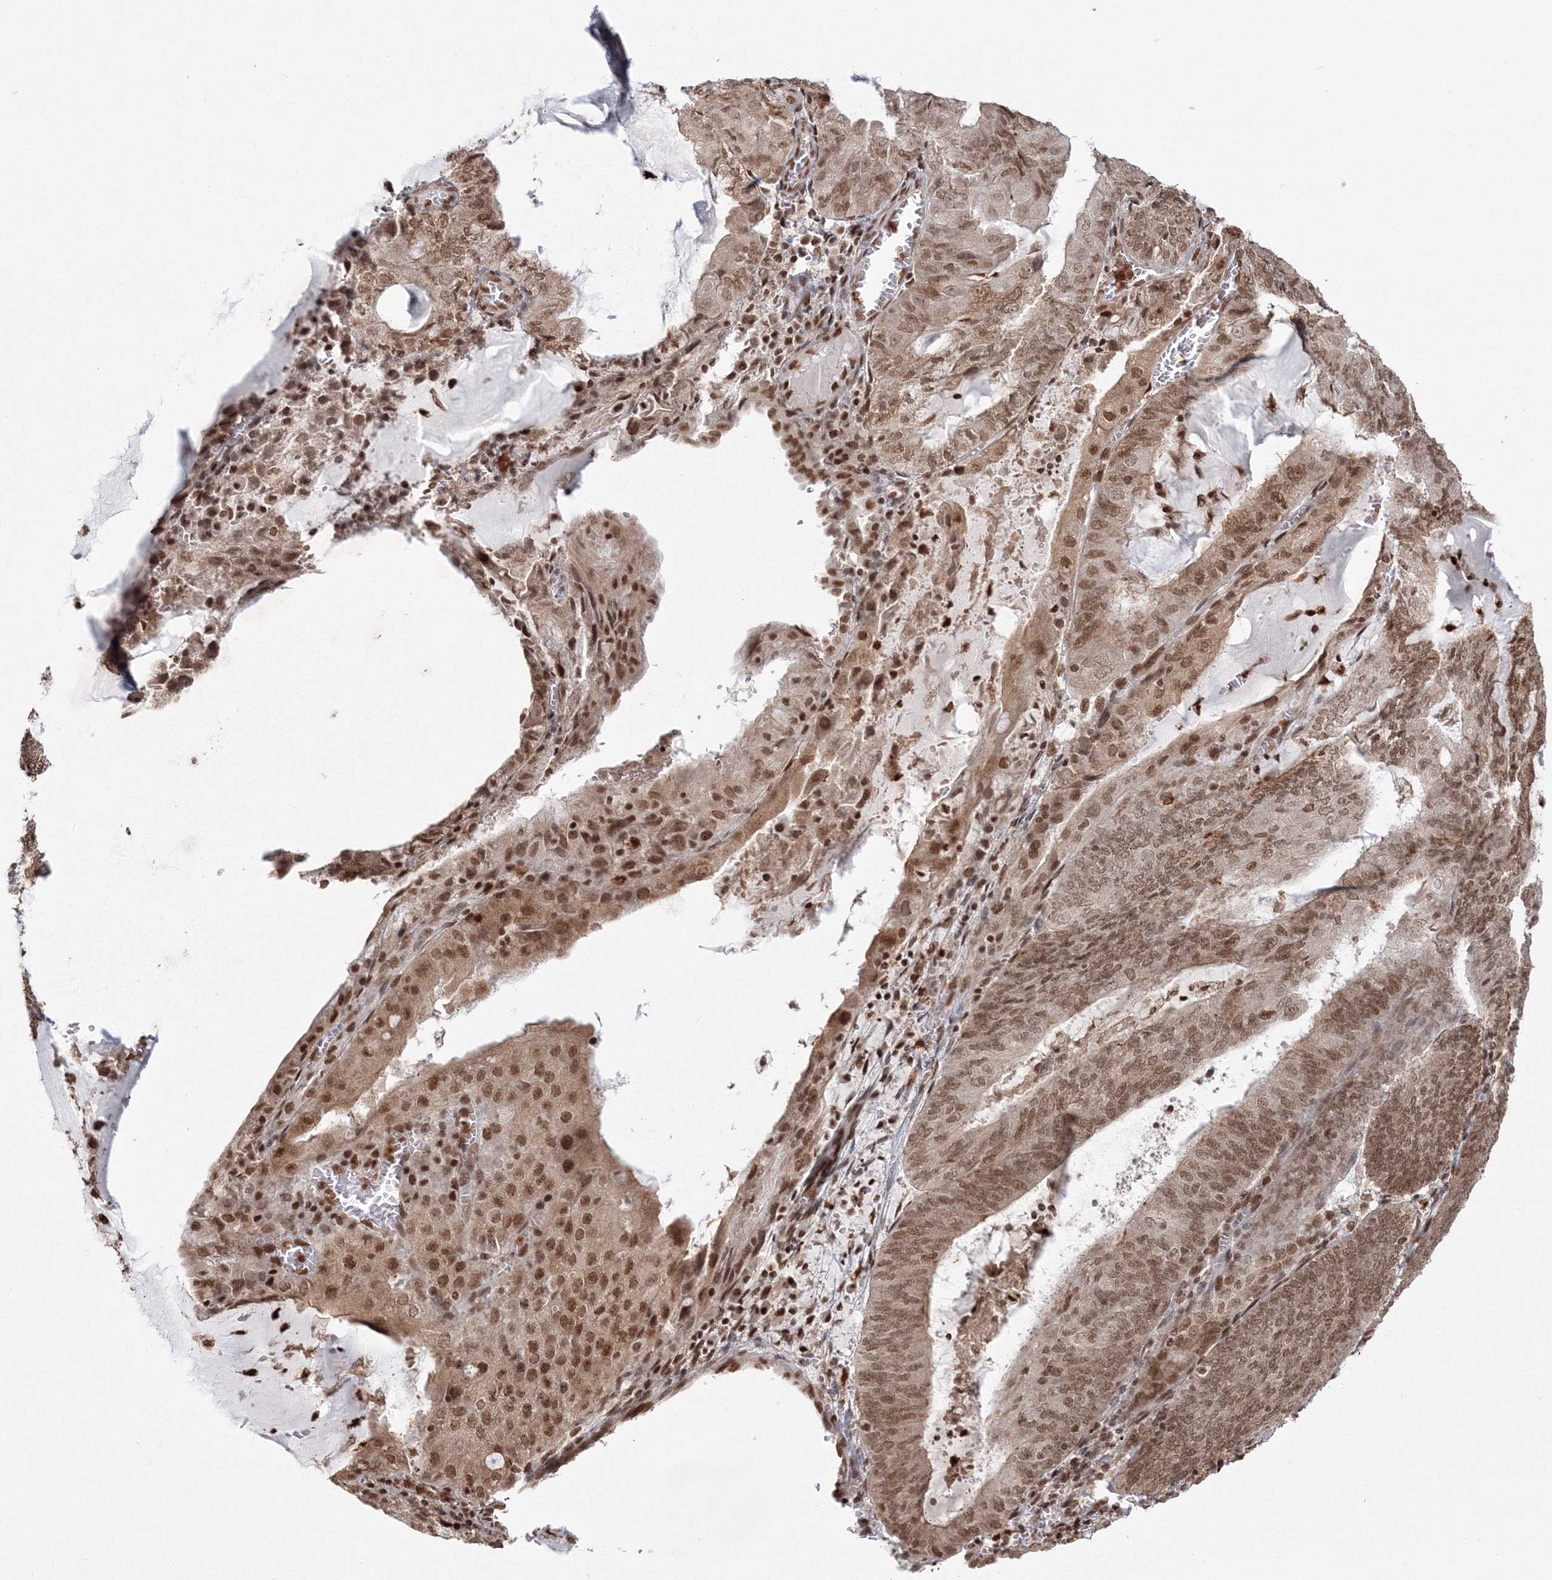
{"staining": {"intensity": "moderate", "quantity": ">75%", "location": "nuclear"}, "tissue": "endometrial cancer", "cell_type": "Tumor cells", "image_type": "cancer", "snomed": [{"axis": "morphology", "description": "Adenocarcinoma, NOS"}, {"axis": "topography", "description": "Endometrium"}], "caption": "Tumor cells demonstrate moderate nuclear positivity in approximately >75% of cells in endometrial adenocarcinoma.", "gene": "KIF20A", "patient": {"sex": "female", "age": 81}}